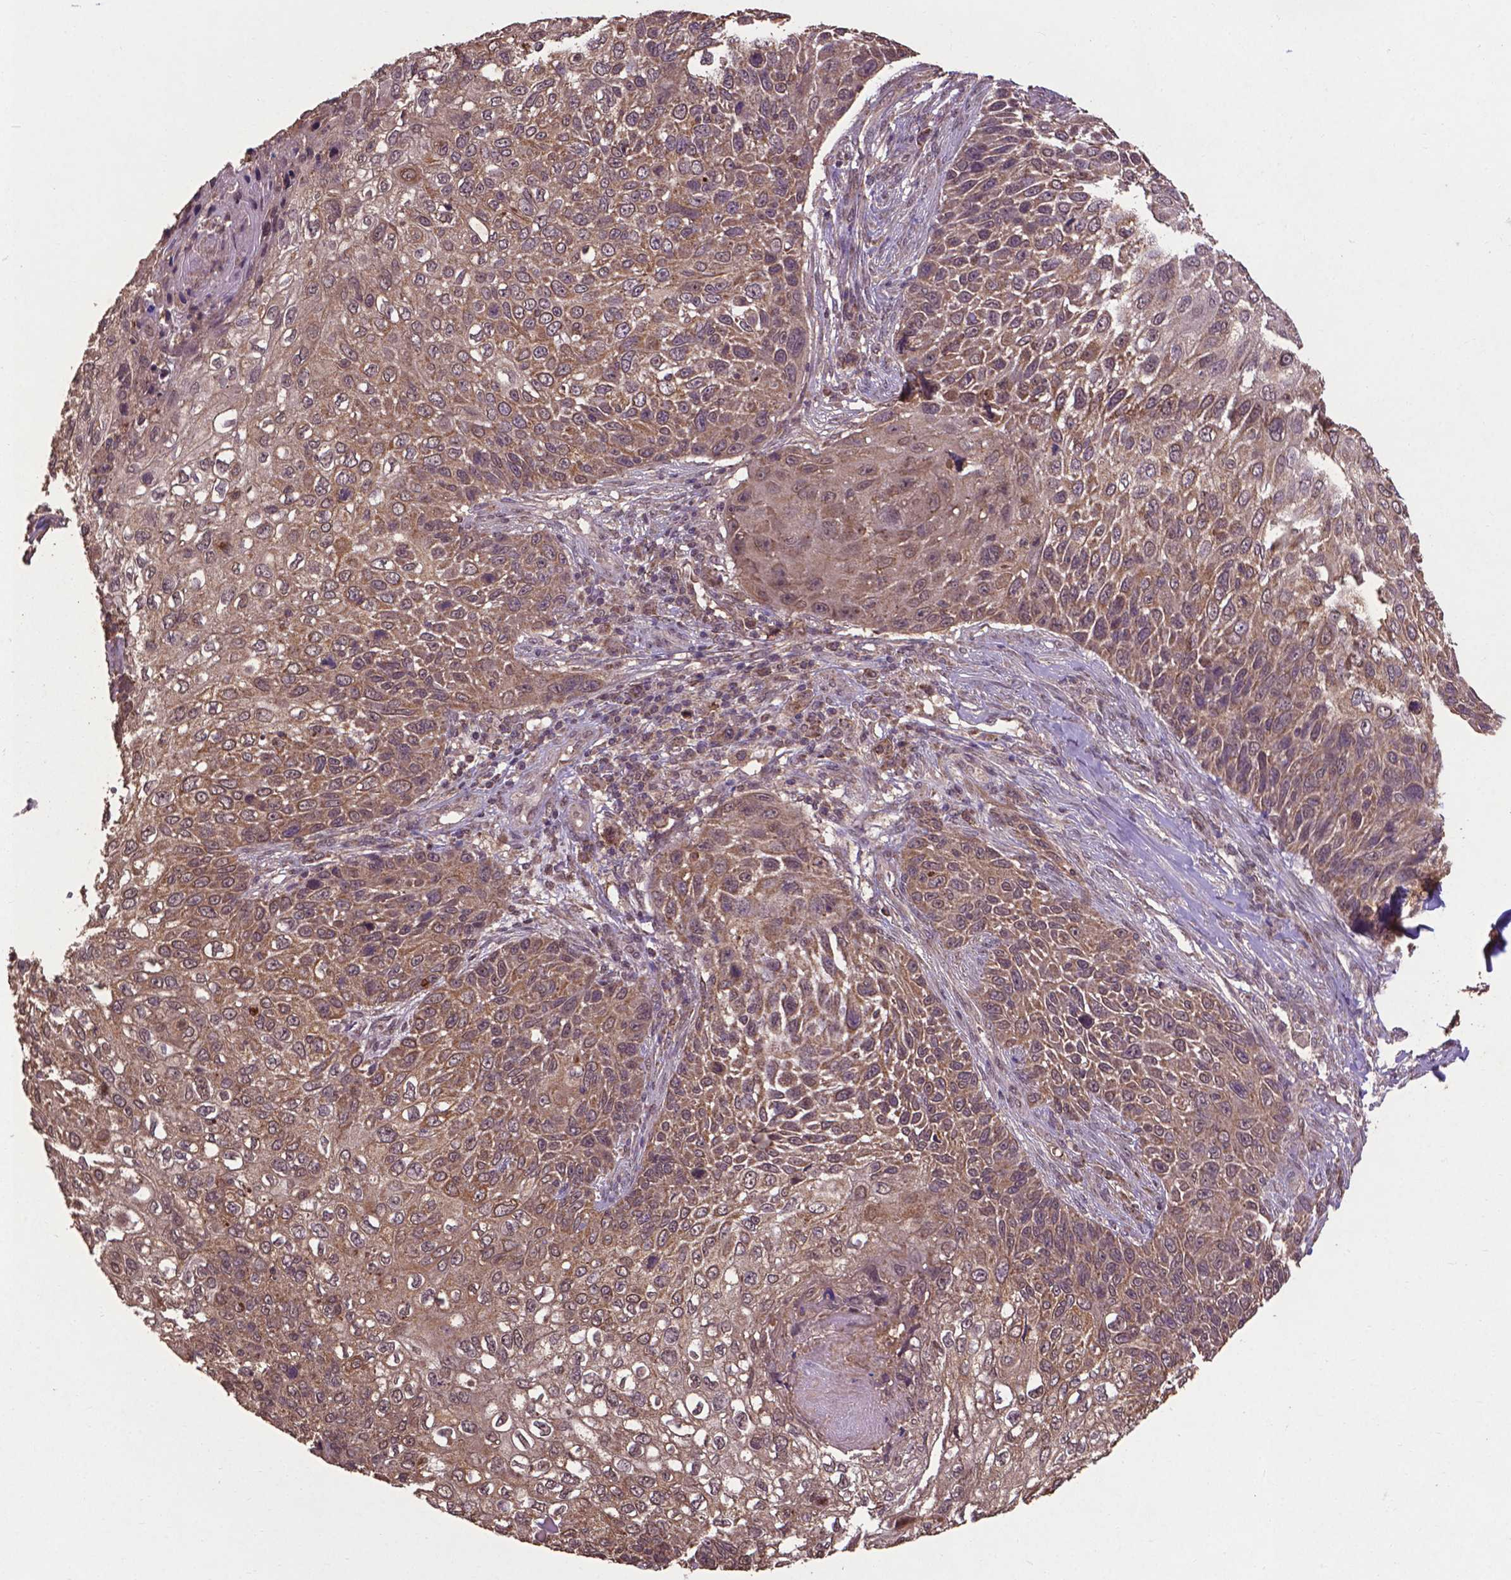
{"staining": {"intensity": "weak", "quantity": ">75%", "location": "cytoplasmic/membranous,nuclear"}, "tissue": "skin cancer", "cell_type": "Tumor cells", "image_type": "cancer", "snomed": [{"axis": "morphology", "description": "Squamous cell carcinoma, NOS"}, {"axis": "topography", "description": "Skin"}], "caption": "Immunohistochemical staining of skin cancer (squamous cell carcinoma) shows low levels of weak cytoplasmic/membranous and nuclear expression in about >75% of tumor cells.", "gene": "DCAF1", "patient": {"sex": "male", "age": 92}}